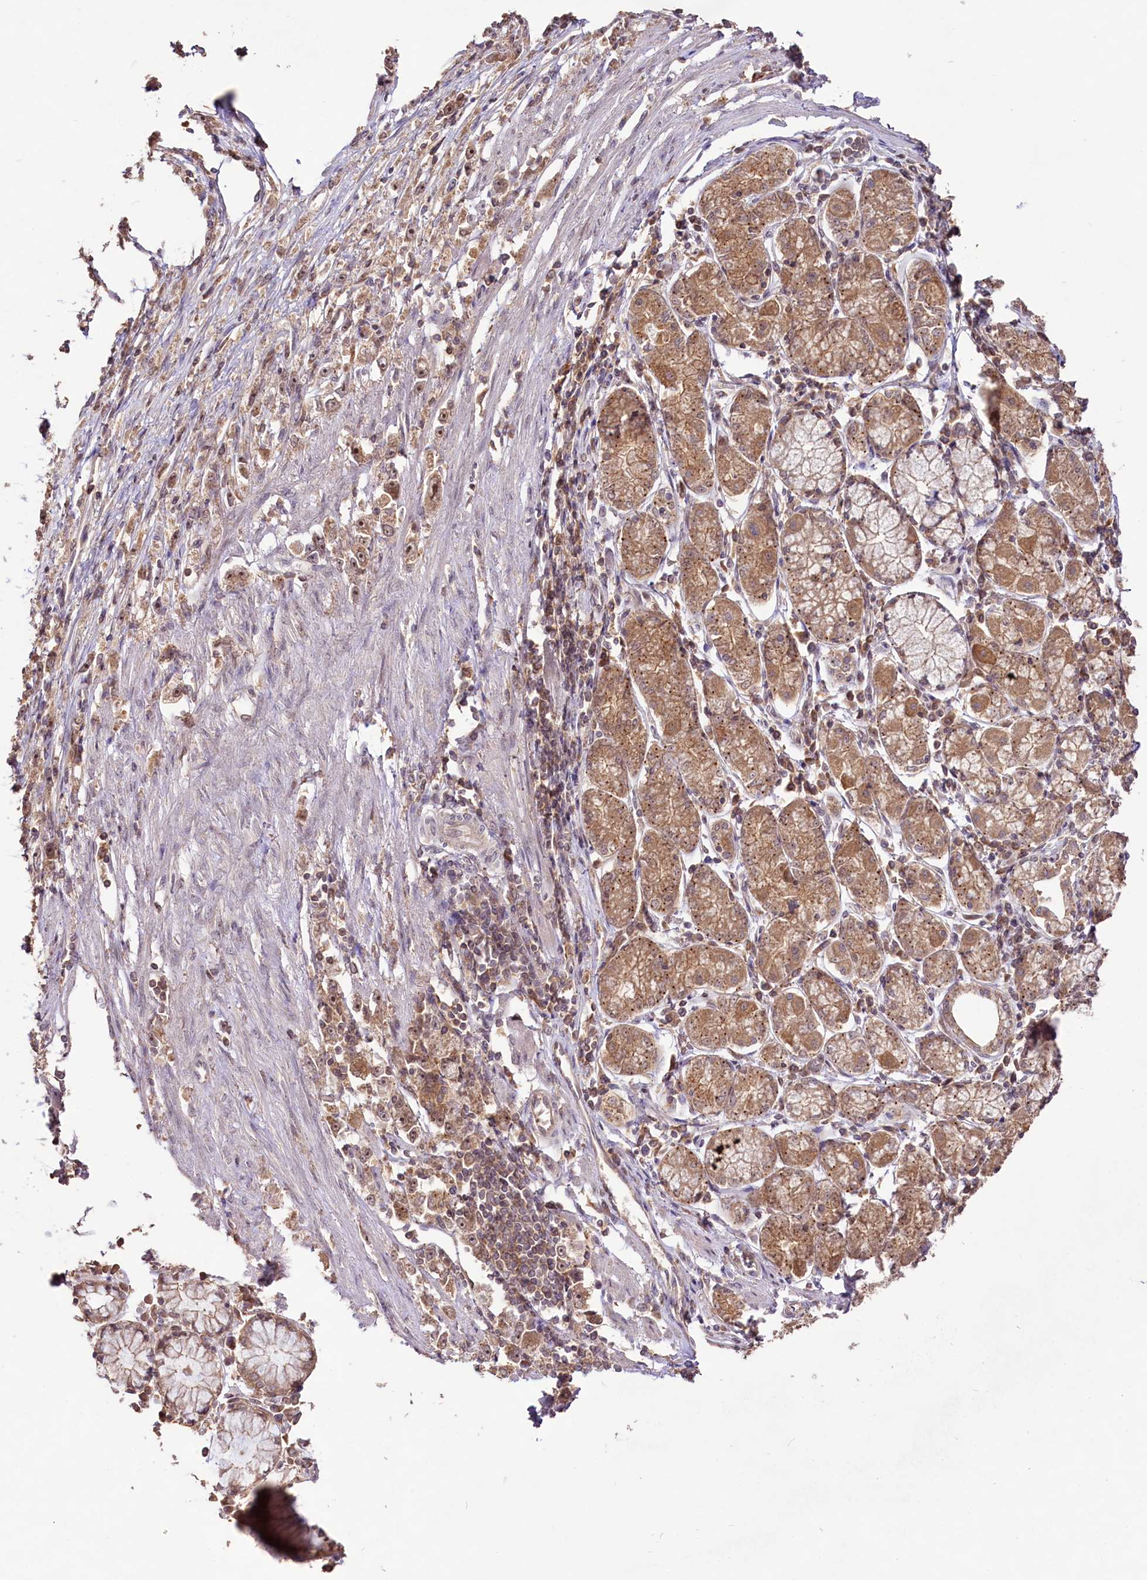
{"staining": {"intensity": "moderate", "quantity": ">75%", "location": "cytoplasmic/membranous,nuclear"}, "tissue": "stomach cancer", "cell_type": "Tumor cells", "image_type": "cancer", "snomed": [{"axis": "morphology", "description": "Adenocarcinoma, NOS"}, {"axis": "topography", "description": "Stomach"}], "caption": "Human stomach cancer stained for a protein (brown) exhibits moderate cytoplasmic/membranous and nuclear positive staining in approximately >75% of tumor cells.", "gene": "RRP8", "patient": {"sex": "female", "age": 59}}